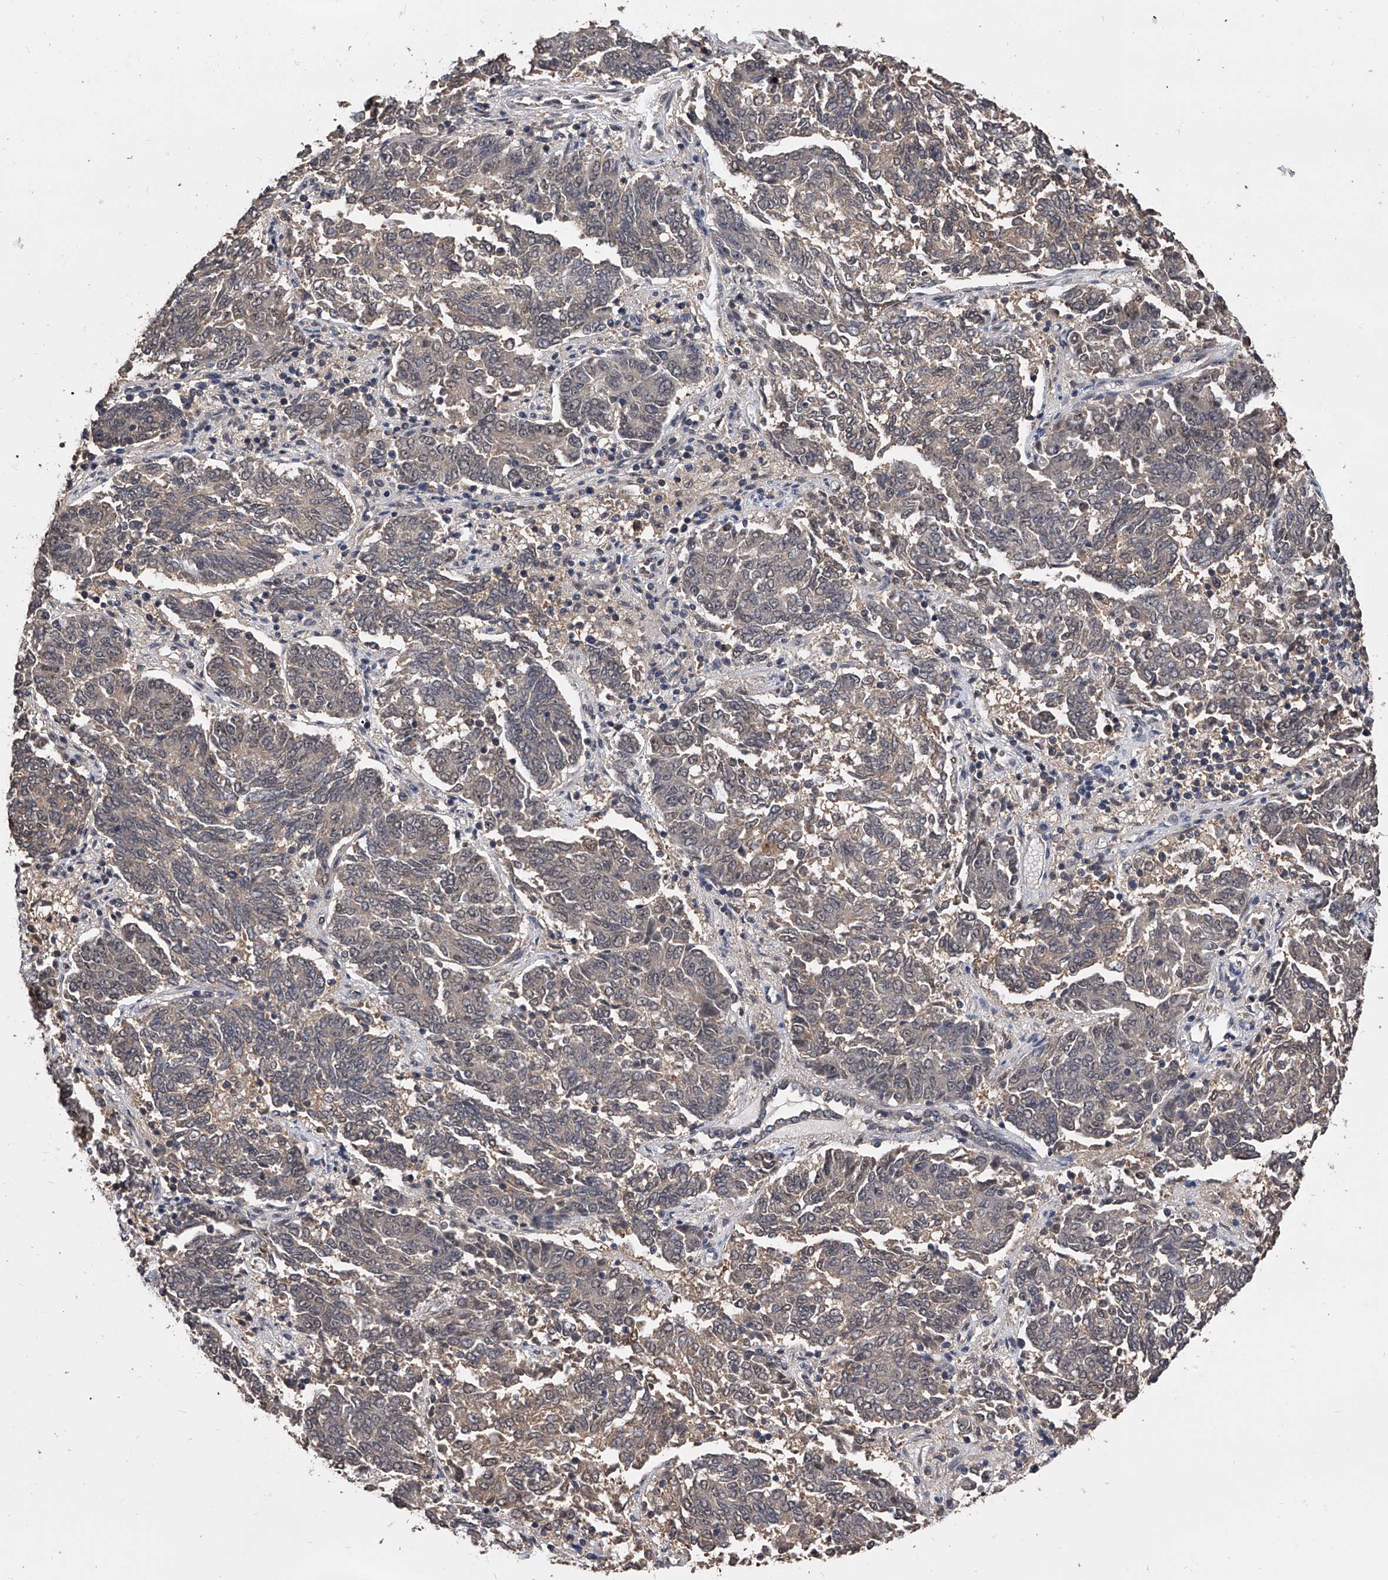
{"staining": {"intensity": "negative", "quantity": "none", "location": "none"}, "tissue": "endometrial cancer", "cell_type": "Tumor cells", "image_type": "cancer", "snomed": [{"axis": "morphology", "description": "Adenocarcinoma, NOS"}, {"axis": "topography", "description": "Endometrium"}], "caption": "Tumor cells show no significant expression in endometrial cancer (adenocarcinoma).", "gene": "EFCAB7", "patient": {"sex": "female", "age": 80}}